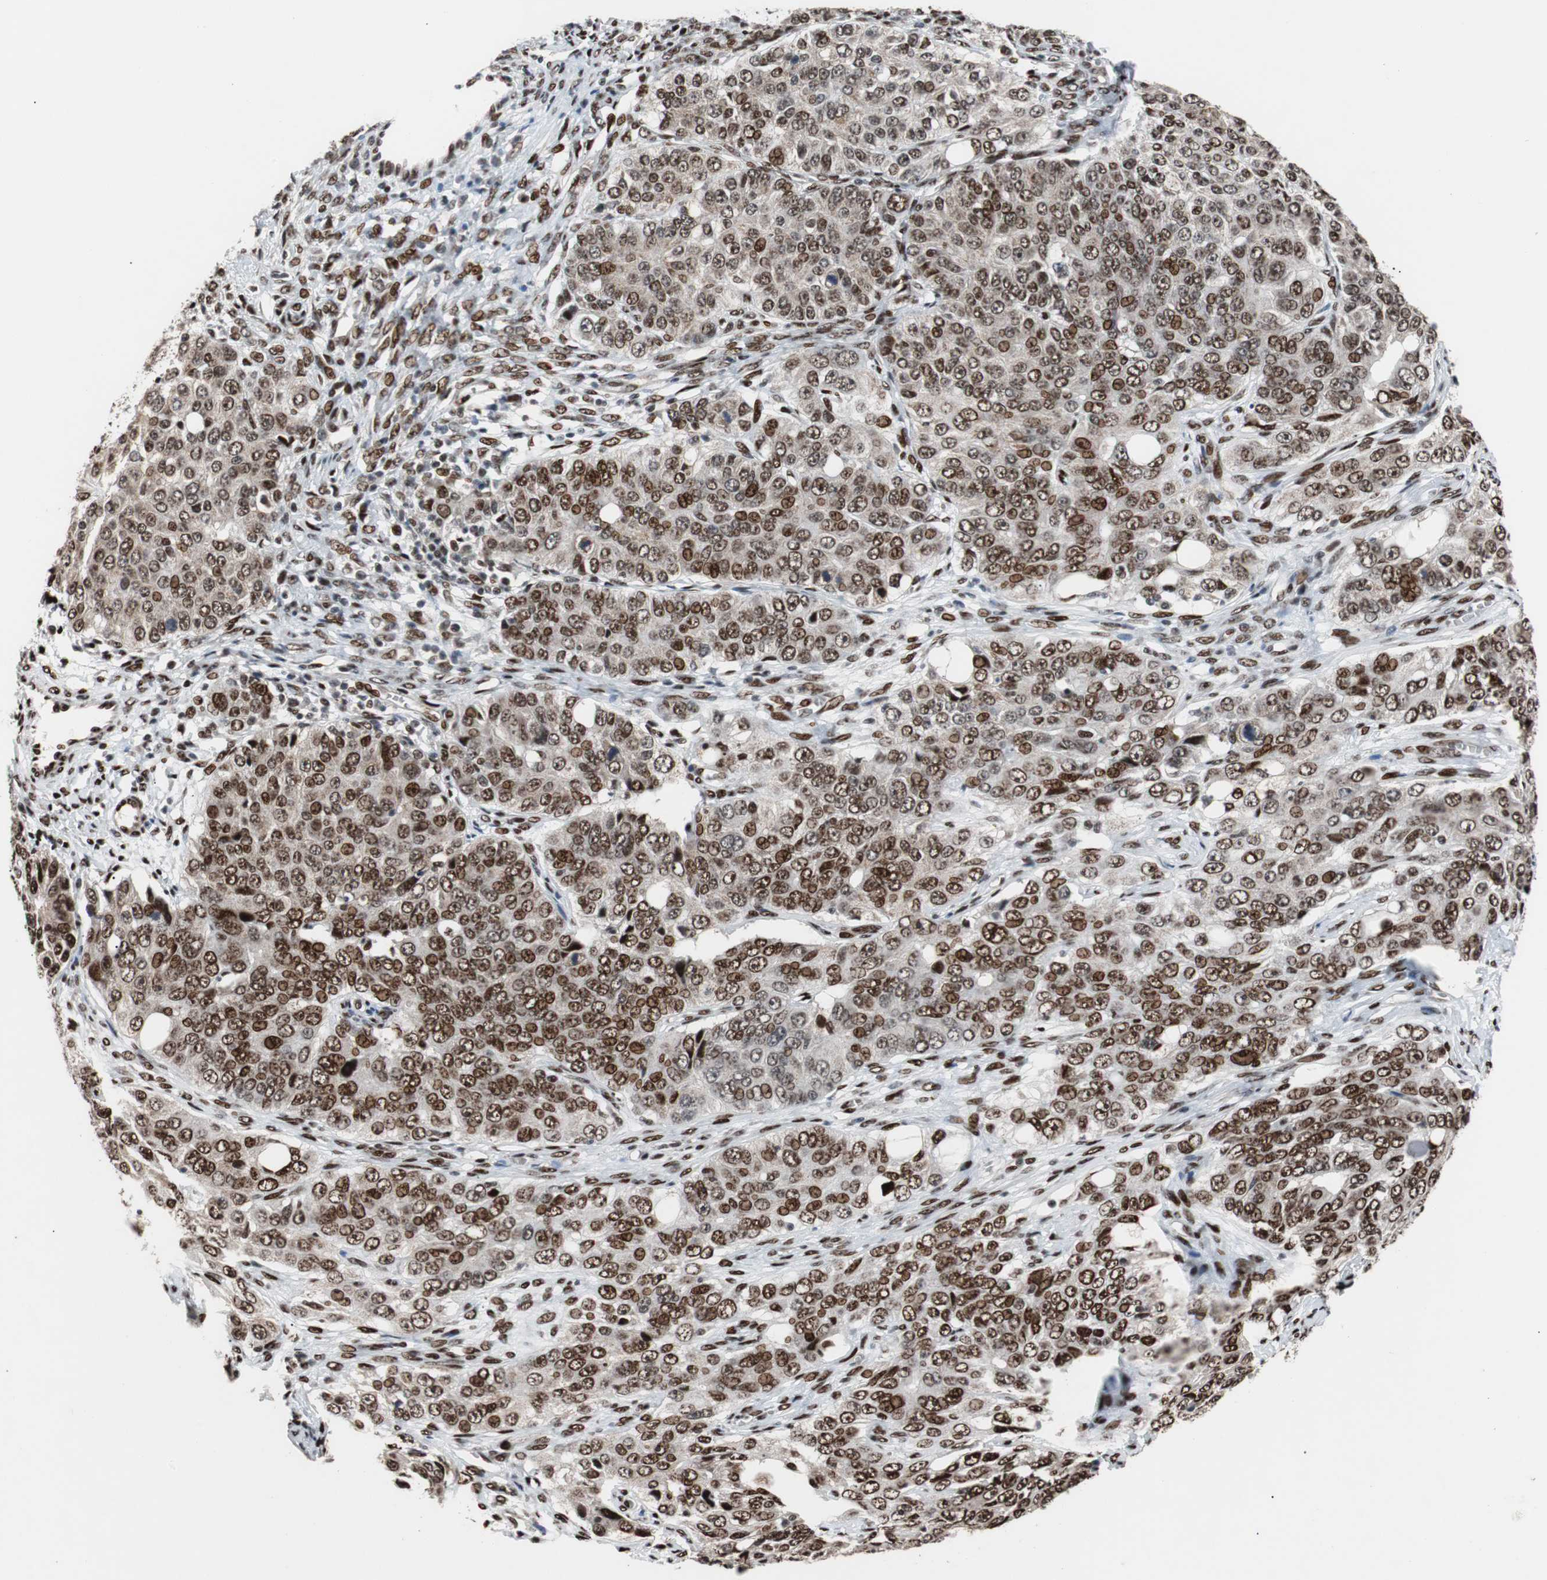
{"staining": {"intensity": "strong", "quantity": ">75%", "location": "nuclear"}, "tissue": "ovarian cancer", "cell_type": "Tumor cells", "image_type": "cancer", "snomed": [{"axis": "morphology", "description": "Carcinoma, endometroid"}, {"axis": "topography", "description": "Ovary"}], "caption": "The immunohistochemical stain highlights strong nuclear positivity in tumor cells of ovarian cancer (endometroid carcinoma) tissue.", "gene": "NBL1", "patient": {"sex": "female", "age": 51}}